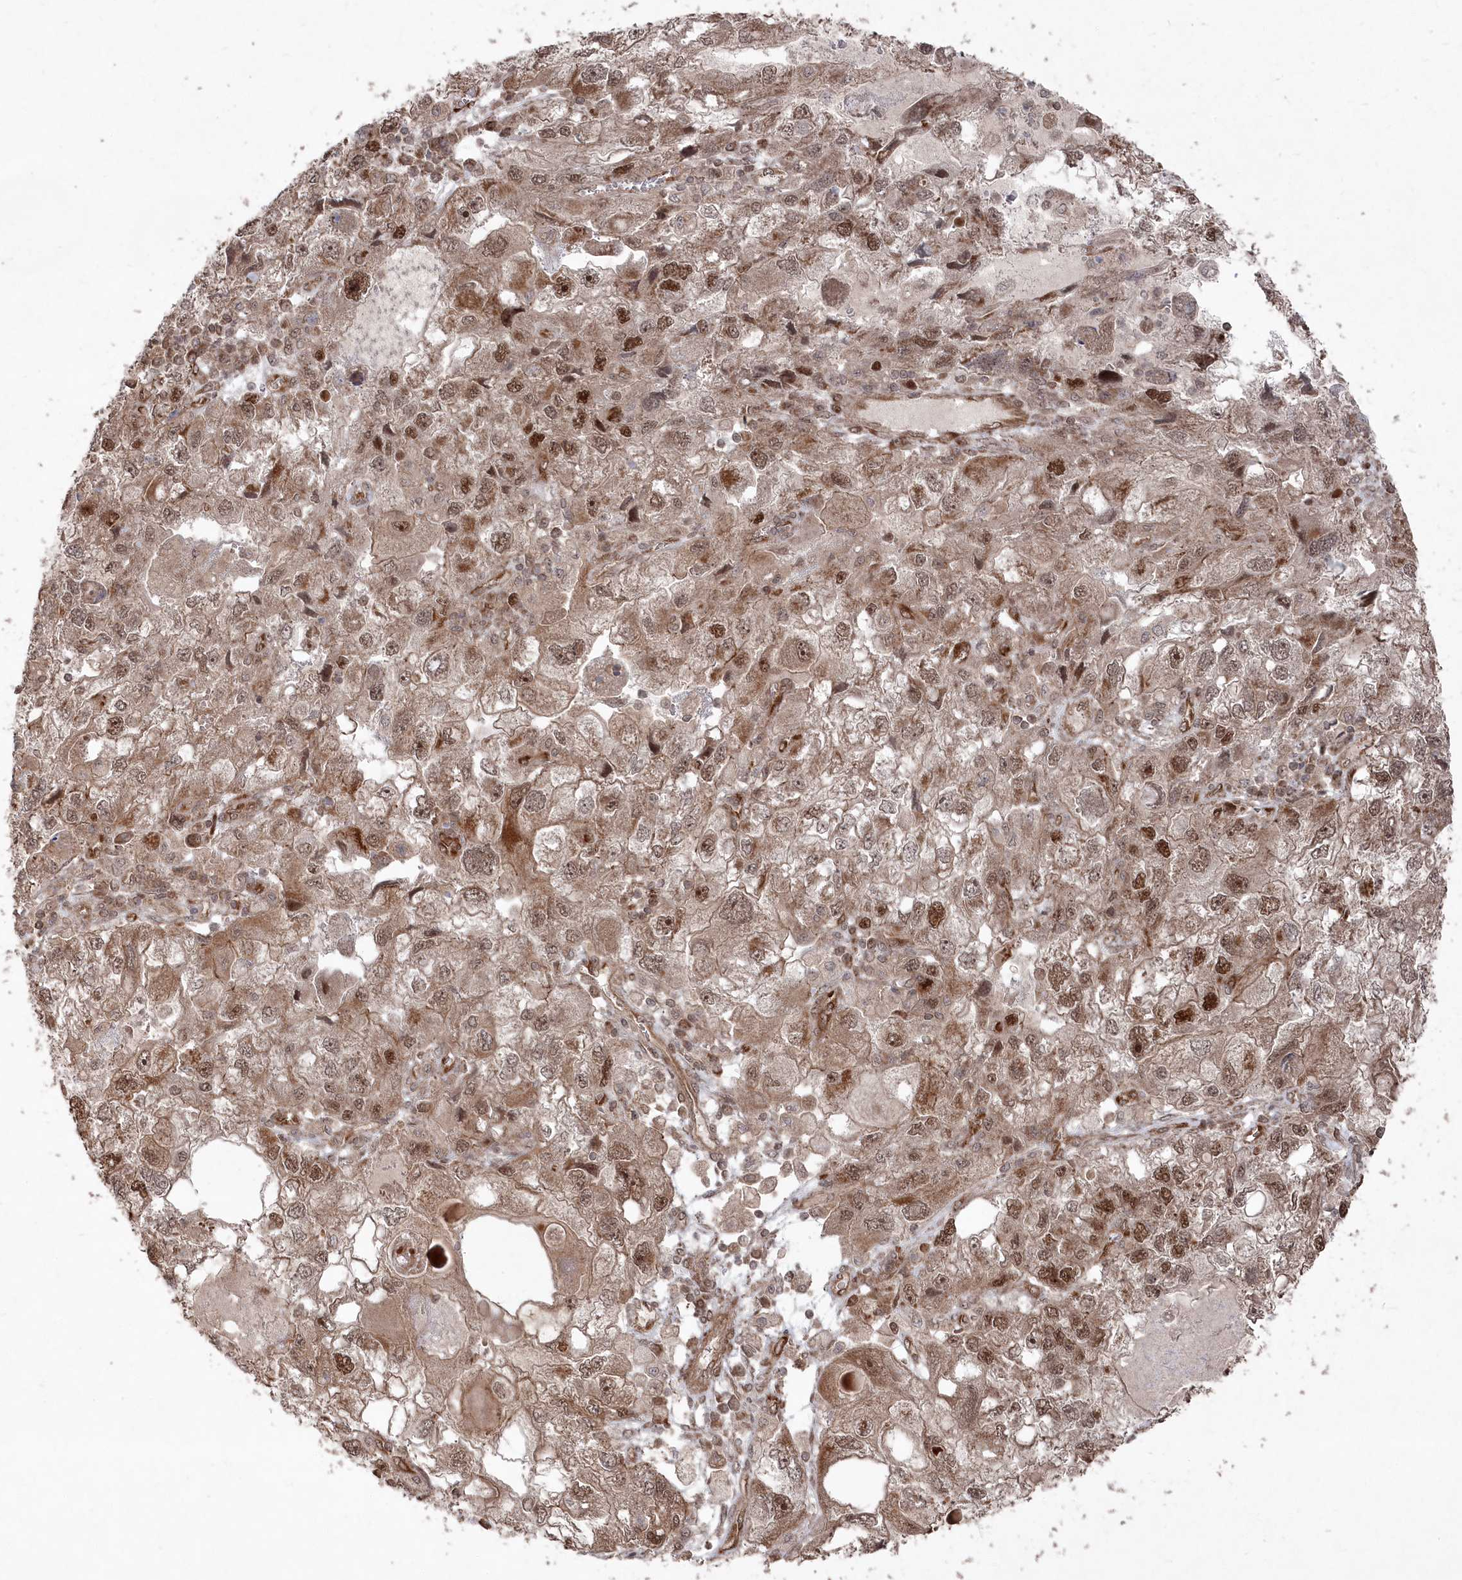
{"staining": {"intensity": "moderate", "quantity": ">75%", "location": "cytoplasmic/membranous,nuclear"}, "tissue": "endometrial cancer", "cell_type": "Tumor cells", "image_type": "cancer", "snomed": [{"axis": "morphology", "description": "Adenocarcinoma, NOS"}, {"axis": "topography", "description": "Endometrium"}], "caption": "A brown stain labels moderate cytoplasmic/membranous and nuclear staining of a protein in human endometrial cancer tumor cells.", "gene": "POLR3A", "patient": {"sex": "female", "age": 49}}